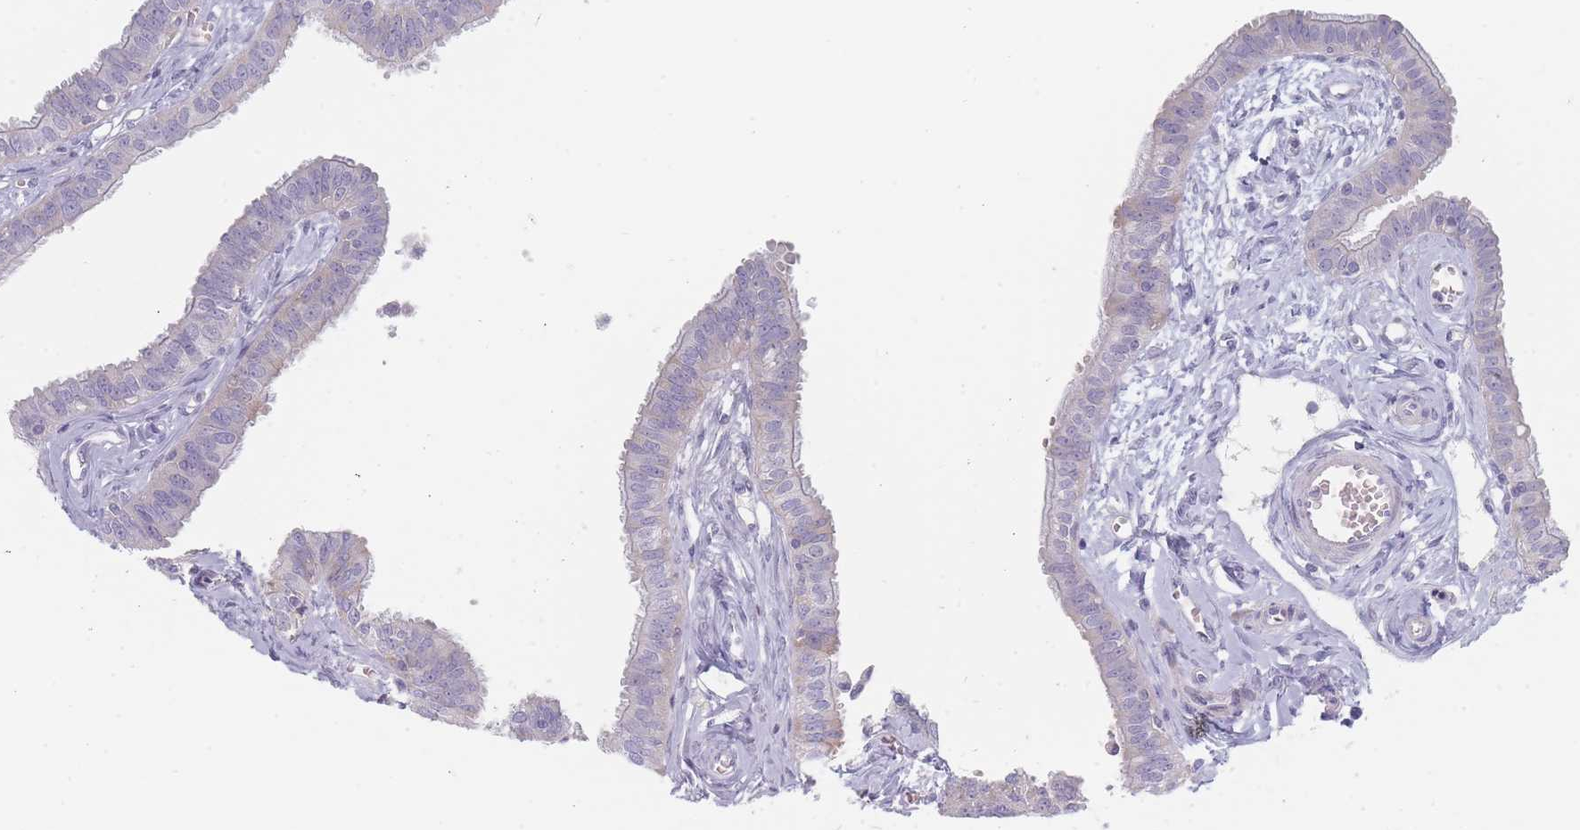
{"staining": {"intensity": "moderate", "quantity": "25%-75%", "location": "cytoplasmic/membranous"}, "tissue": "fallopian tube", "cell_type": "Glandular cells", "image_type": "normal", "snomed": [{"axis": "morphology", "description": "Normal tissue, NOS"}, {"axis": "morphology", "description": "Carcinoma, NOS"}, {"axis": "topography", "description": "Fallopian tube"}, {"axis": "topography", "description": "Ovary"}], "caption": "Approximately 25%-75% of glandular cells in benign fallopian tube exhibit moderate cytoplasmic/membranous protein staining as visualized by brown immunohistochemical staining.", "gene": "SPATS1", "patient": {"sex": "female", "age": 59}}